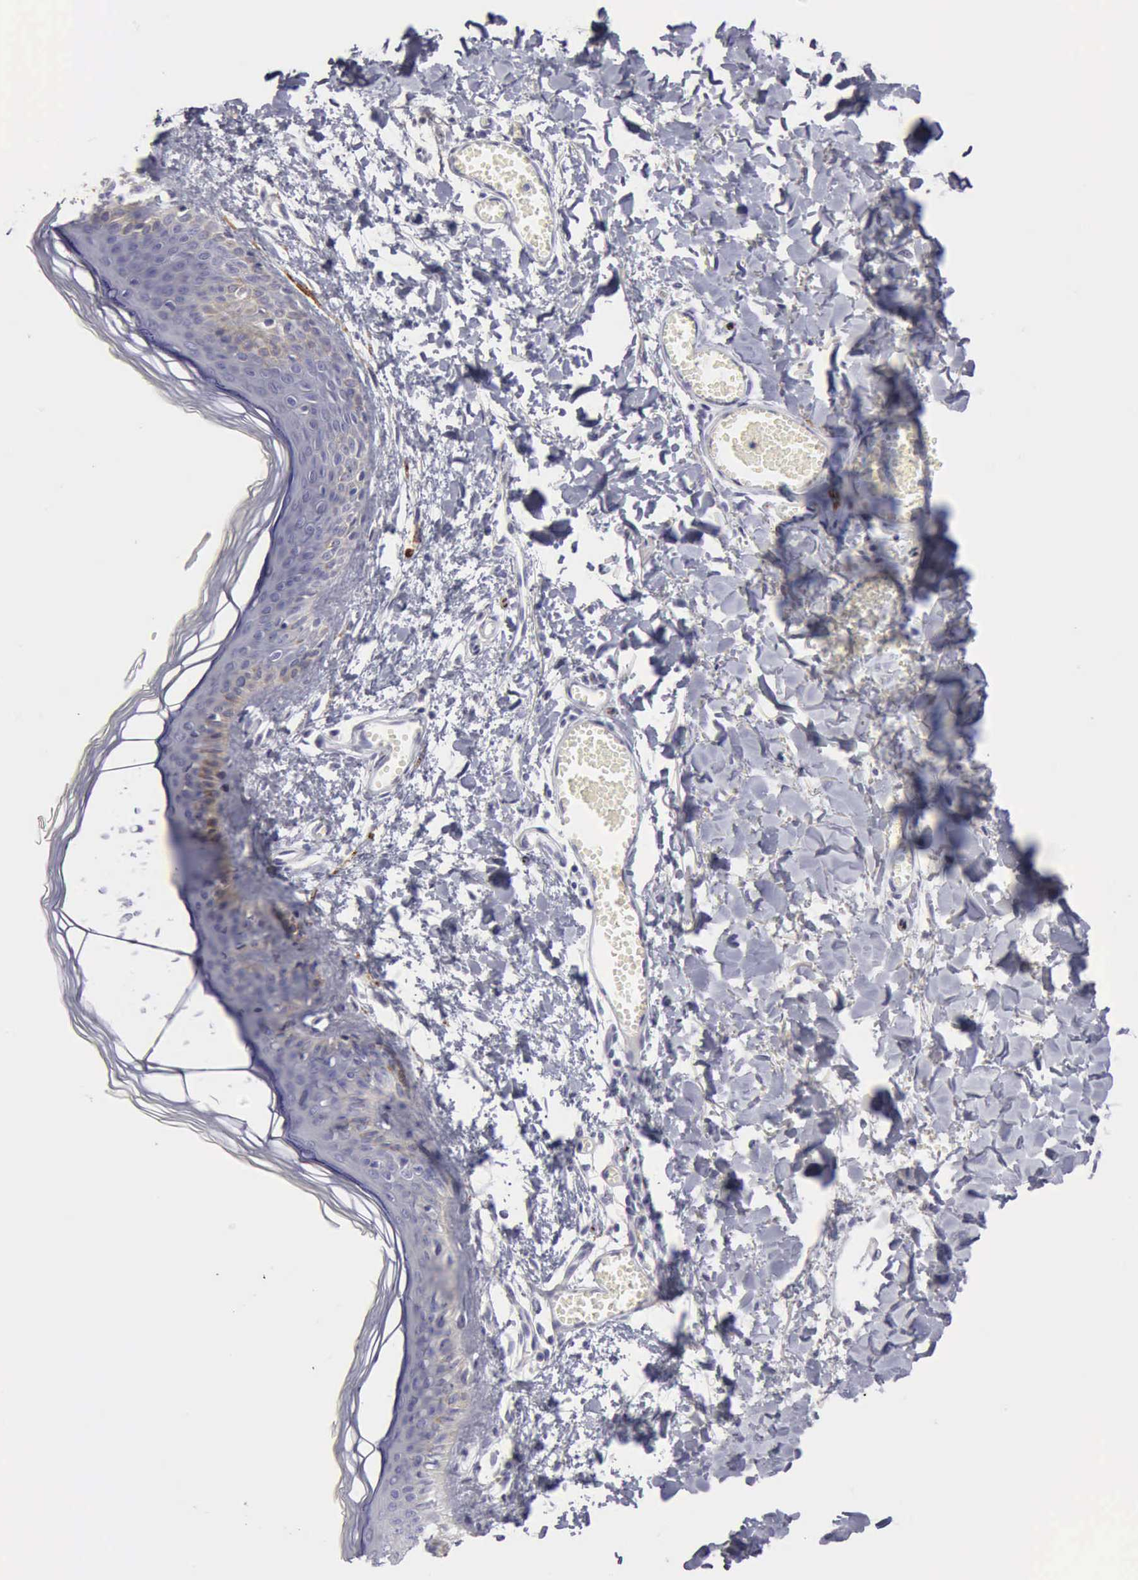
{"staining": {"intensity": "negative", "quantity": "none", "location": "none"}, "tissue": "skin", "cell_type": "Fibroblasts", "image_type": "normal", "snomed": [{"axis": "morphology", "description": "Normal tissue, NOS"}, {"axis": "morphology", "description": "Sarcoma, NOS"}, {"axis": "topography", "description": "Skin"}, {"axis": "topography", "description": "Soft tissue"}], "caption": "This image is of unremarkable skin stained with immunohistochemistry (IHC) to label a protein in brown with the nuclei are counter-stained blue. There is no expression in fibroblasts. (DAB (3,3'-diaminobenzidine) immunohistochemistry (IHC) with hematoxylin counter stain).", "gene": "NCAM1", "patient": {"sex": "female", "age": 51}}